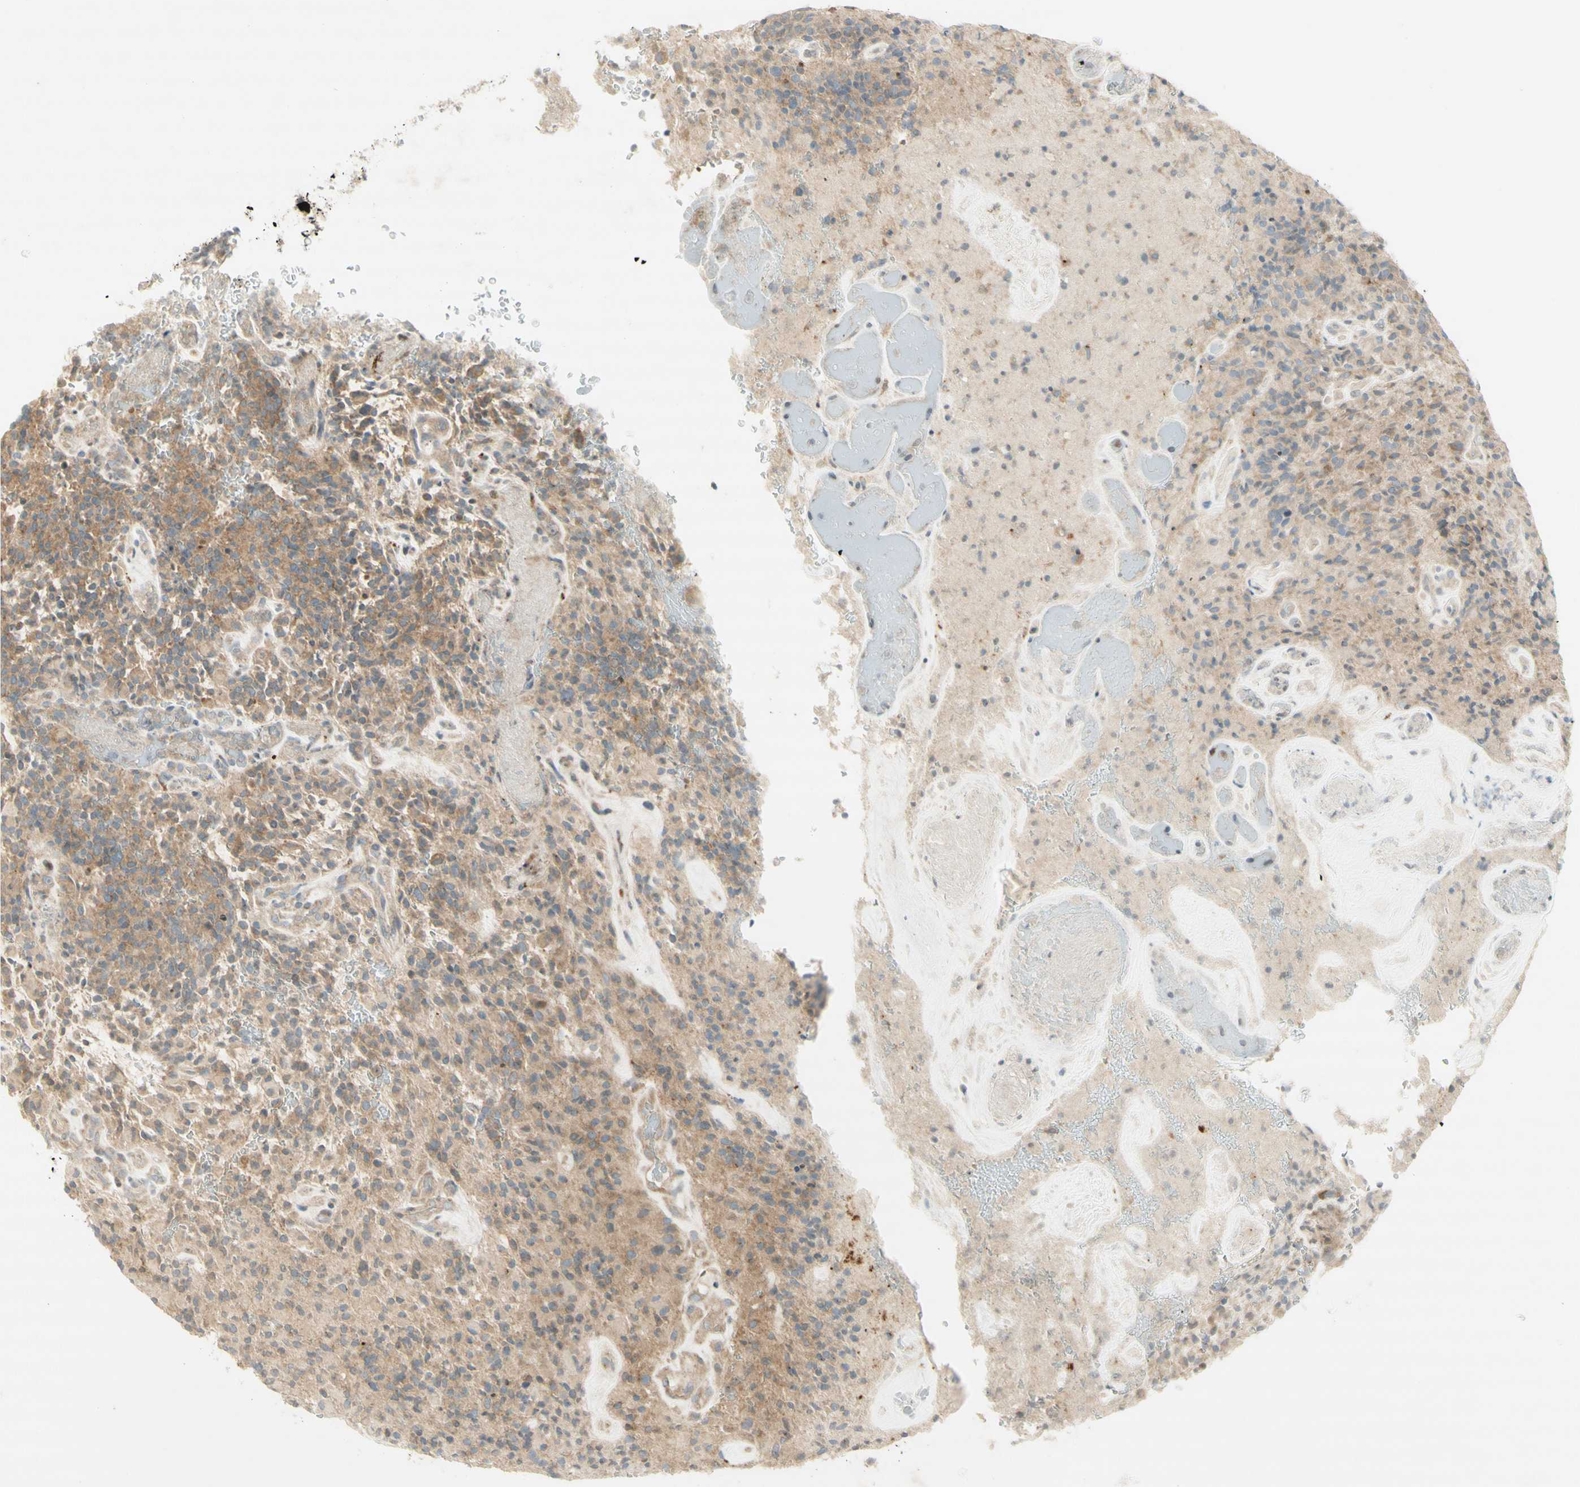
{"staining": {"intensity": "moderate", "quantity": "25%-75%", "location": "cytoplasmic/membranous"}, "tissue": "glioma", "cell_type": "Tumor cells", "image_type": "cancer", "snomed": [{"axis": "morphology", "description": "Glioma, malignant, High grade"}, {"axis": "topography", "description": "Brain"}], "caption": "DAB immunohistochemical staining of malignant high-grade glioma exhibits moderate cytoplasmic/membranous protein positivity in about 25%-75% of tumor cells.", "gene": "ETF1", "patient": {"sex": "male", "age": 71}}